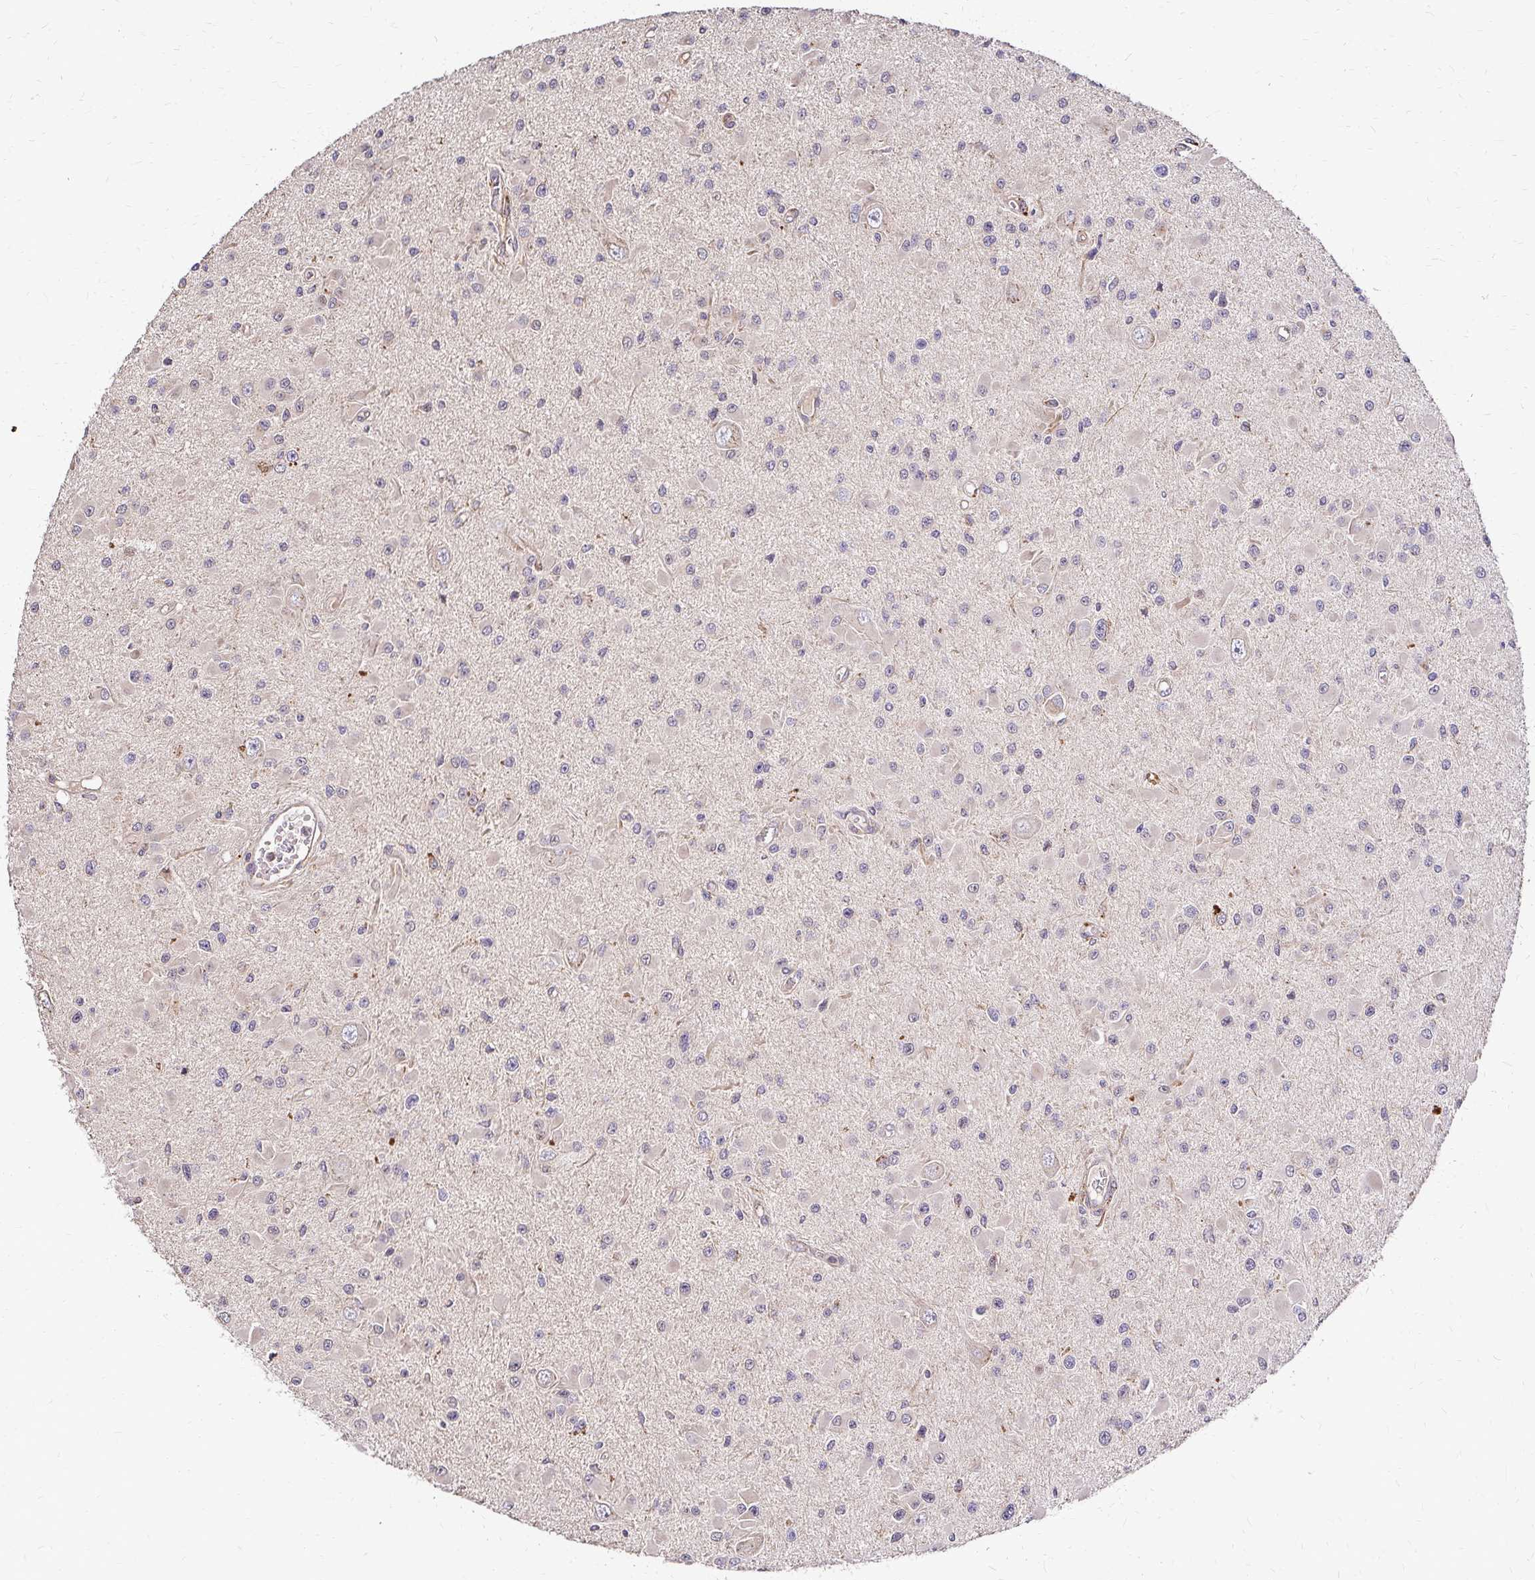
{"staining": {"intensity": "negative", "quantity": "none", "location": "none"}, "tissue": "glioma", "cell_type": "Tumor cells", "image_type": "cancer", "snomed": [{"axis": "morphology", "description": "Glioma, malignant, High grade"}, {"axis": "topography", "description": "Brain"}], "caption": "Micrograph shows no significant protein staining in tumor cells of malignant high-grade glioma.", "gene": "IDUA", "patient": {"sex": "male", "age": 54}}